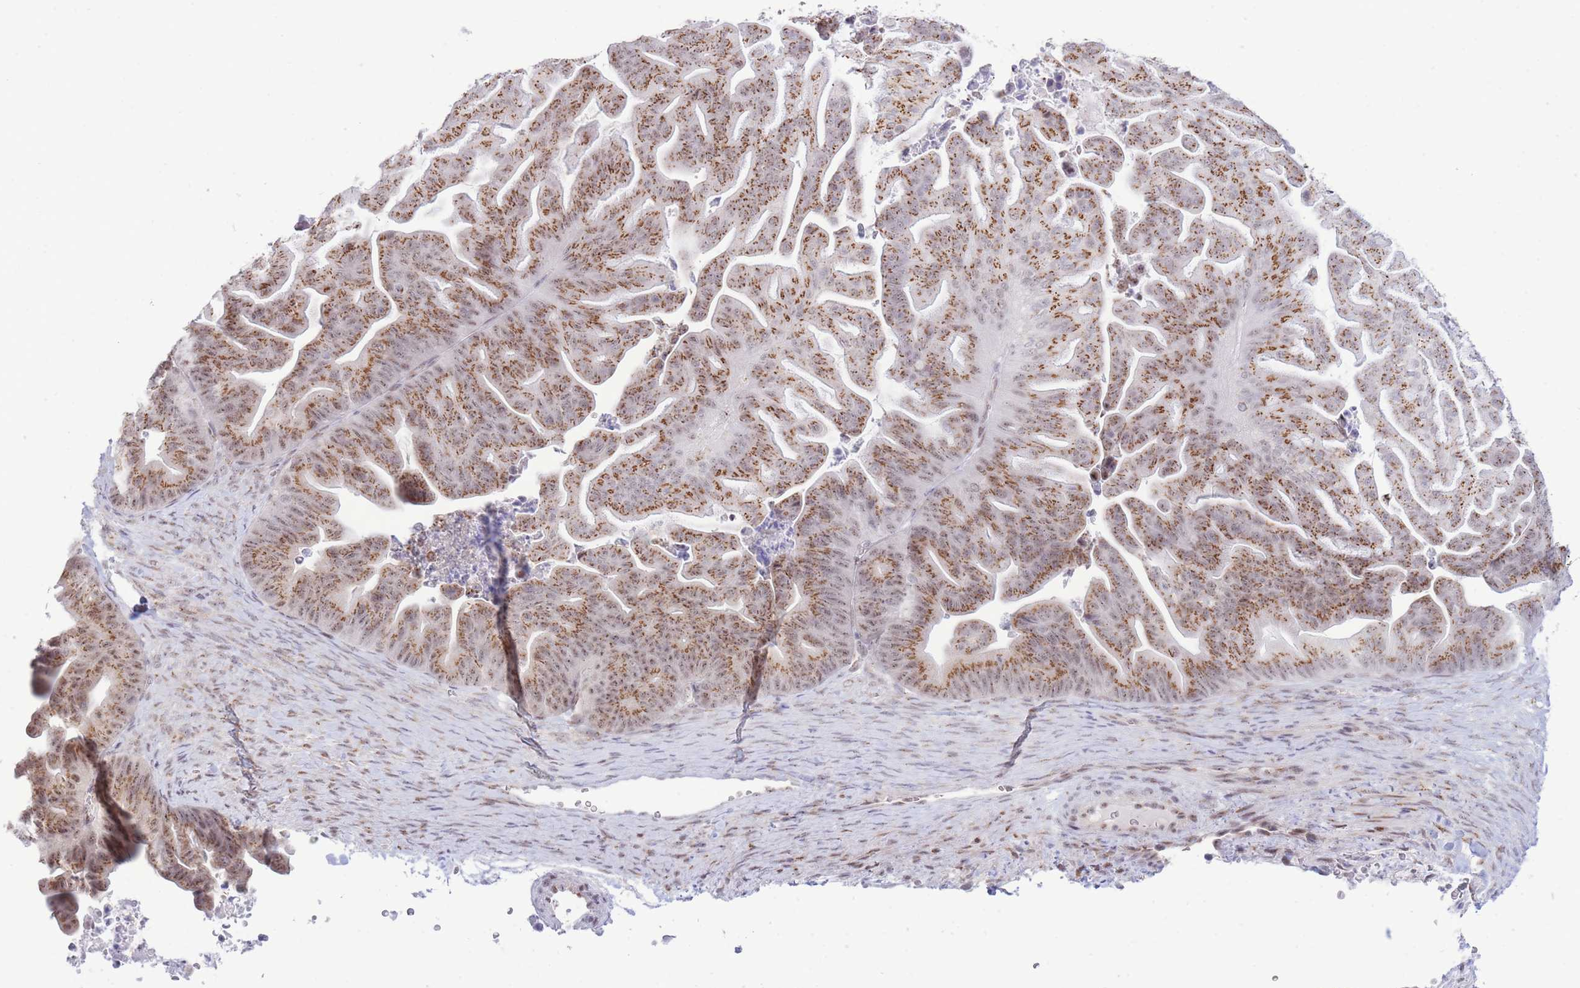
{"staining": {"intensity": "moderate", "quantity": ">75%", "location": "cytoplasmic/membranous,nuclear"}, "tissue": "ovarian cancer", "cell_type": "Tumor cells", "image_type": "cancer", "snomed": [{"axis": "morphology", "description": "Cystadenocarcinoma, mucinous, NOS"}, {"axis": "topography", "description": "Ovary"}], "caption": "A micrograph of human ovarian cancer stained for a protein reveals moderate cytoplasmic/membranous and nuclear brown staining in tumor cells. (Stains: DAB in brown, nuclei in blue, Microscopy: brightfield microscopy at high magnification).", "gene": "INO80C", "patient": {"sex": "female", "age": 67}}